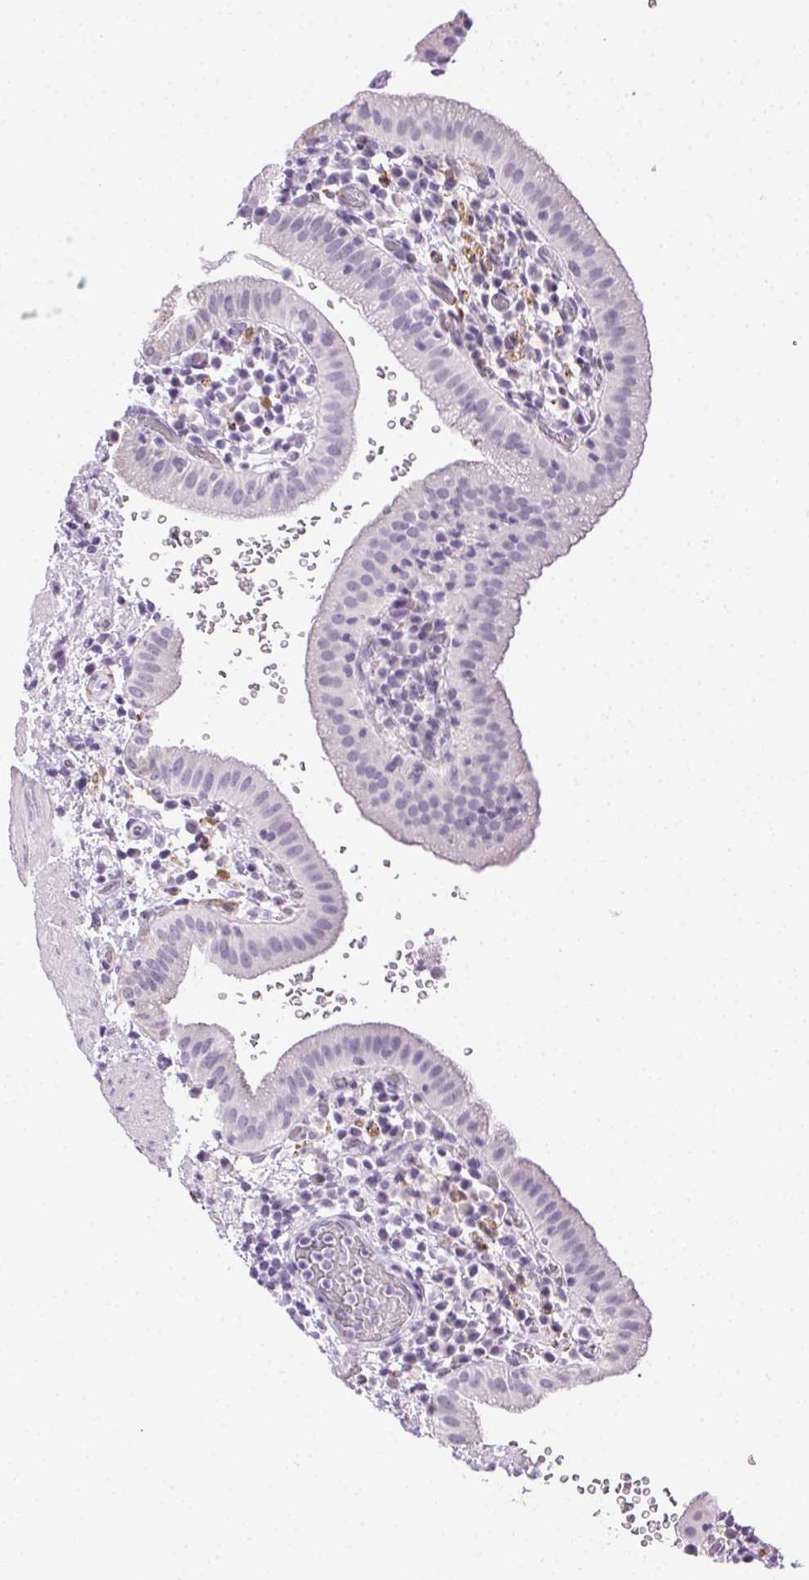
{"staining": {"intensity": "weak", "quantity": "25%-75%", "location": "cytoplasmic/membranous"}, "tissue": "gallbladder", "cell_type": "Glandular cells", "image_type": "normal", "snomed": [{"axis": "morphology", "description": "Normal tissue, NOS"}, {"axis": "topography", "description": "Gallbladder"}], "caption": "Immunohistochemistry photomicrograph of unremarkable gallbladder: human gallbladder stained using IHC demonstrates low levels of weak protein expression localized specifically in the cytoplasmic/membranous of glandular cells, appearing as a cytoplasmic/membranous brown color.", "gene": "CADPS", "patient": {"sex": "male", "age": 26}}